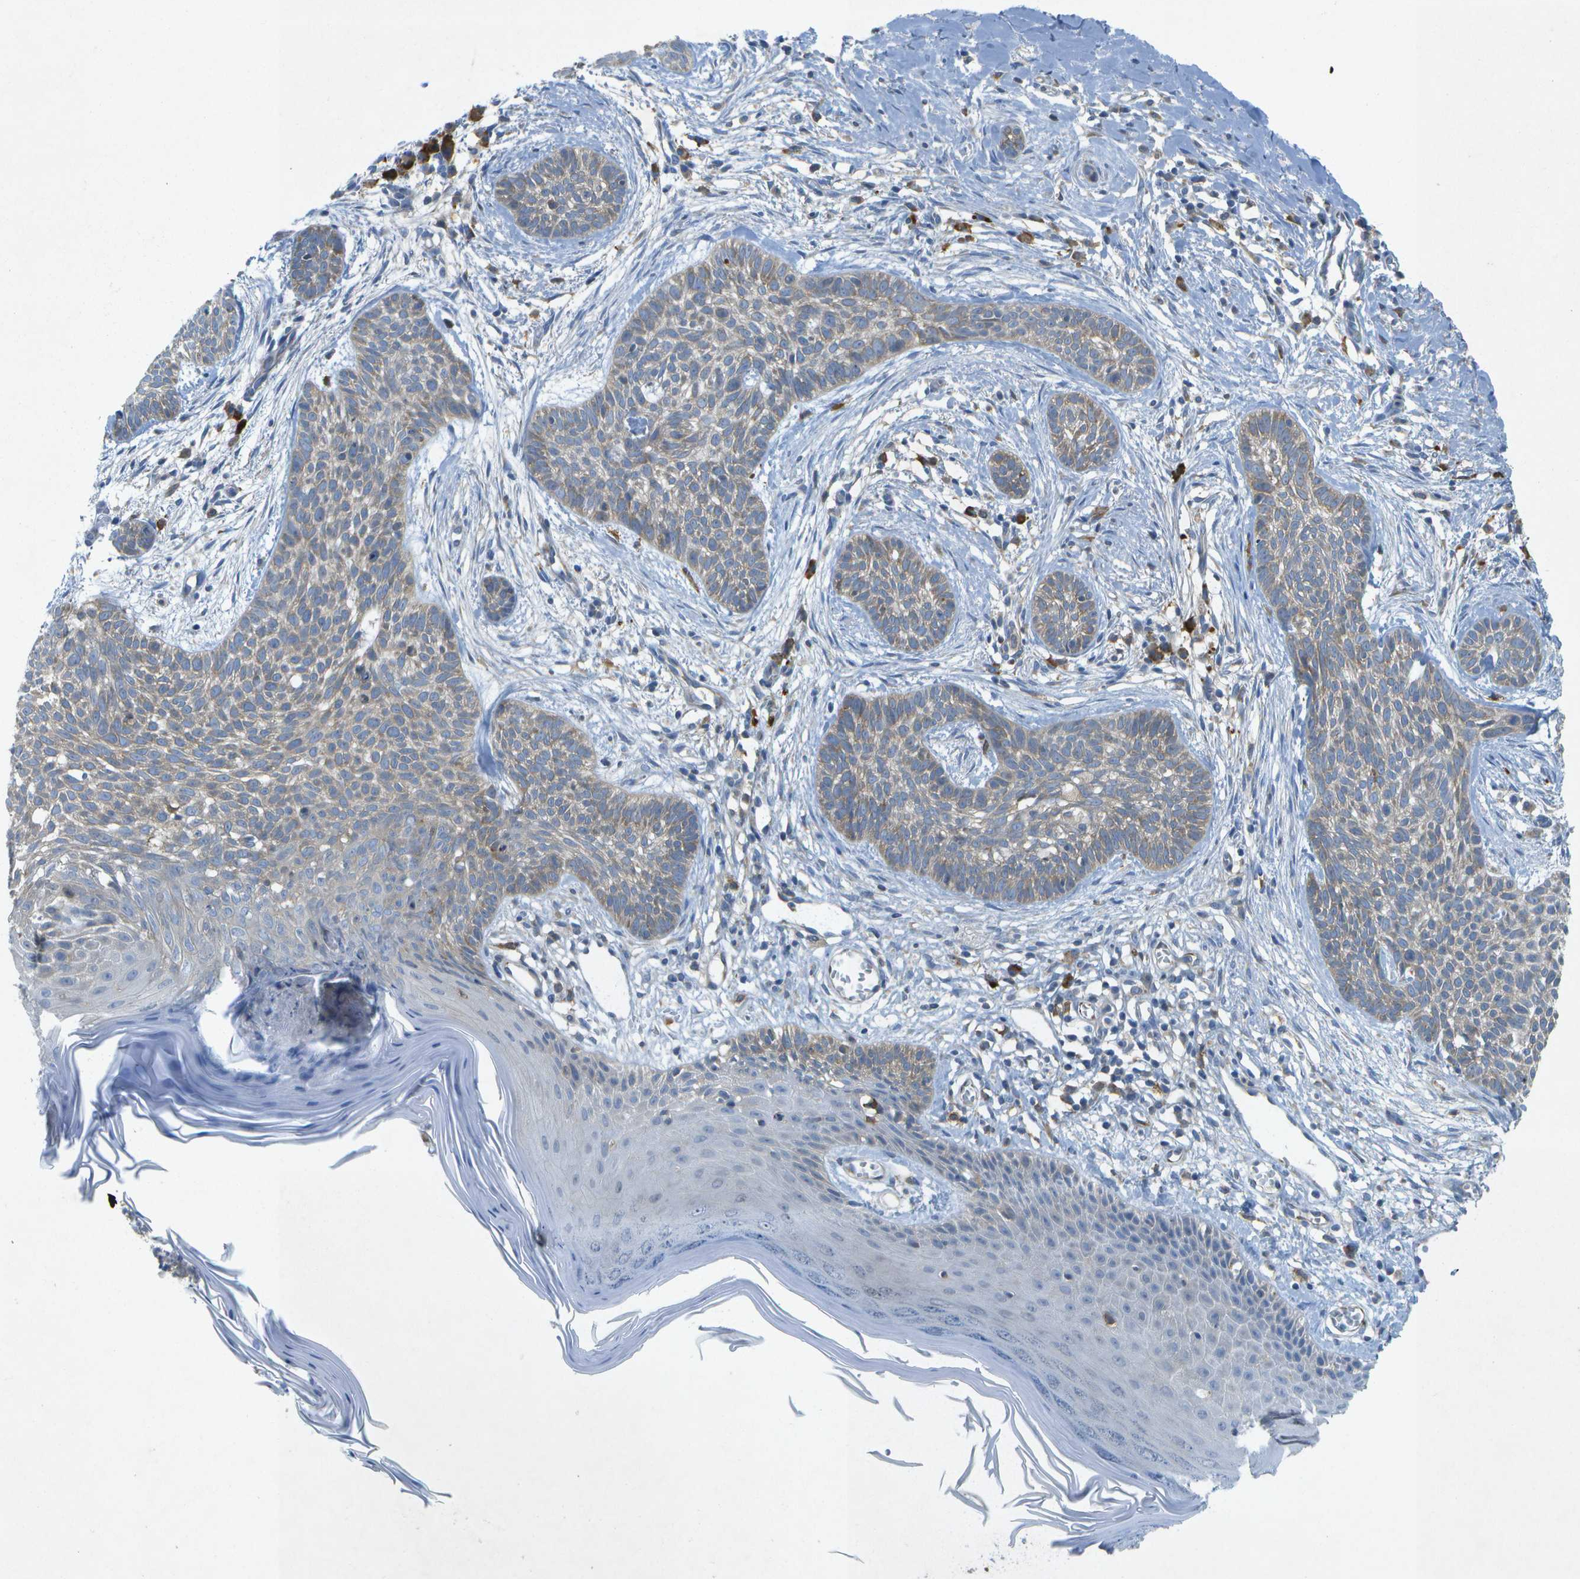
{"staining": {"intensity": "weak", "quantity": "<25%", "location": "cytoplasmic/membranous"}, "tissue": "skin cancer", "cell_type": "Tumor cells", "image_type": "cancer", "snomed": [{"axis": "morphology", "description": "Basal cell carcinoma"}, {"axis": "topography", "description": "Skin"}], "caption": "This is an IHC micrograph of human basal cell carcinoma (skin). There is no positivity in tumor cells.", "gene": "WNK2", "patient": {"sex": "female", "age": 59}}